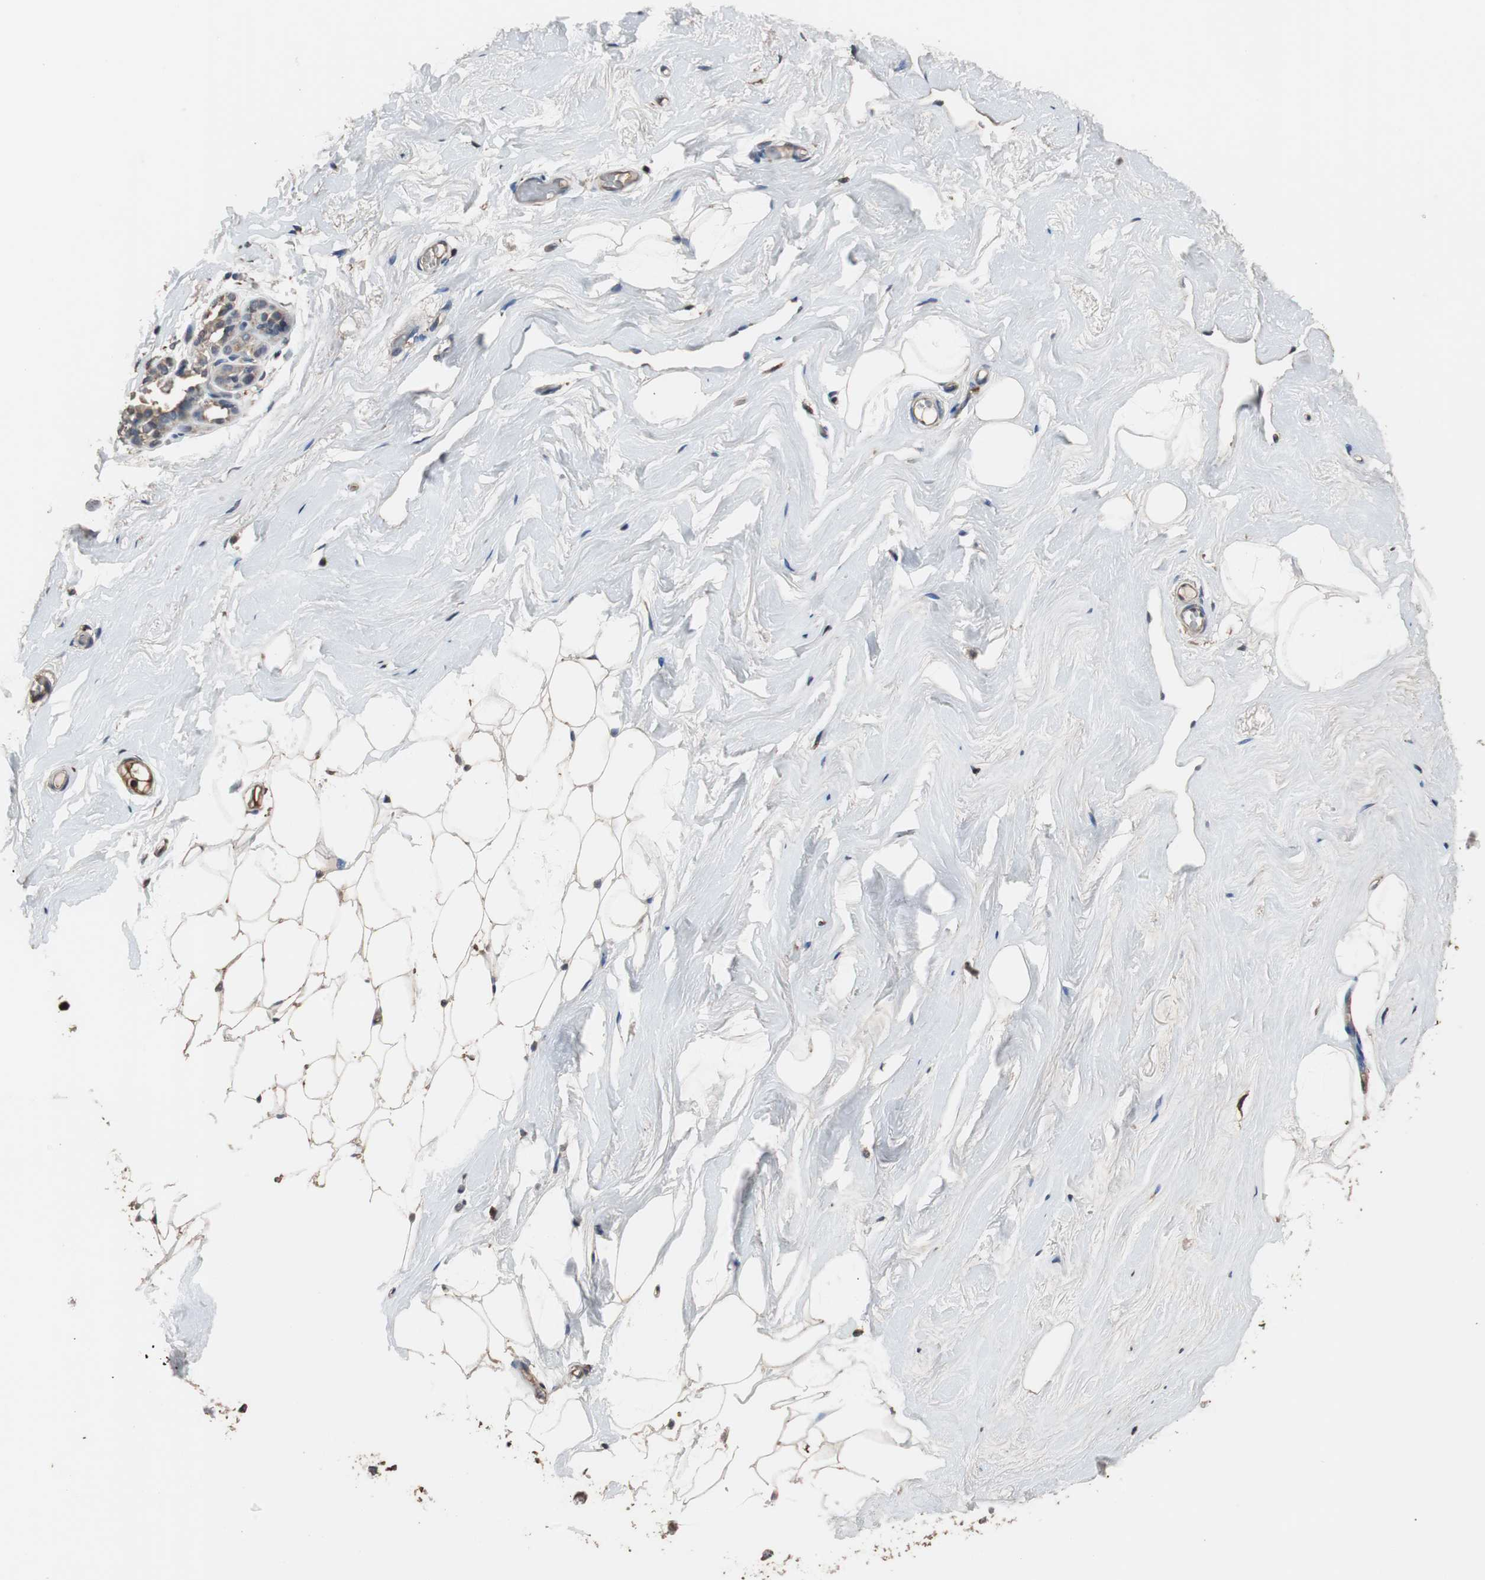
{"staining": {"intensity": "negative", "quantity": "none", "location": "none"}, "tissue": "breast", "cell_type": "Adipocytes", "image_type": "normal", "snomed": [{"axis": "morphology", "description": "Normal tissue, NOS"}, {"axis": "topography", "description": "Breast"}], "caption": "Adipocytes are negative for protein expression in benign human breast. Nuclei are stained in blue.", "gene": "SCIMP", "patient": {"sex": "female", "age": 75}}